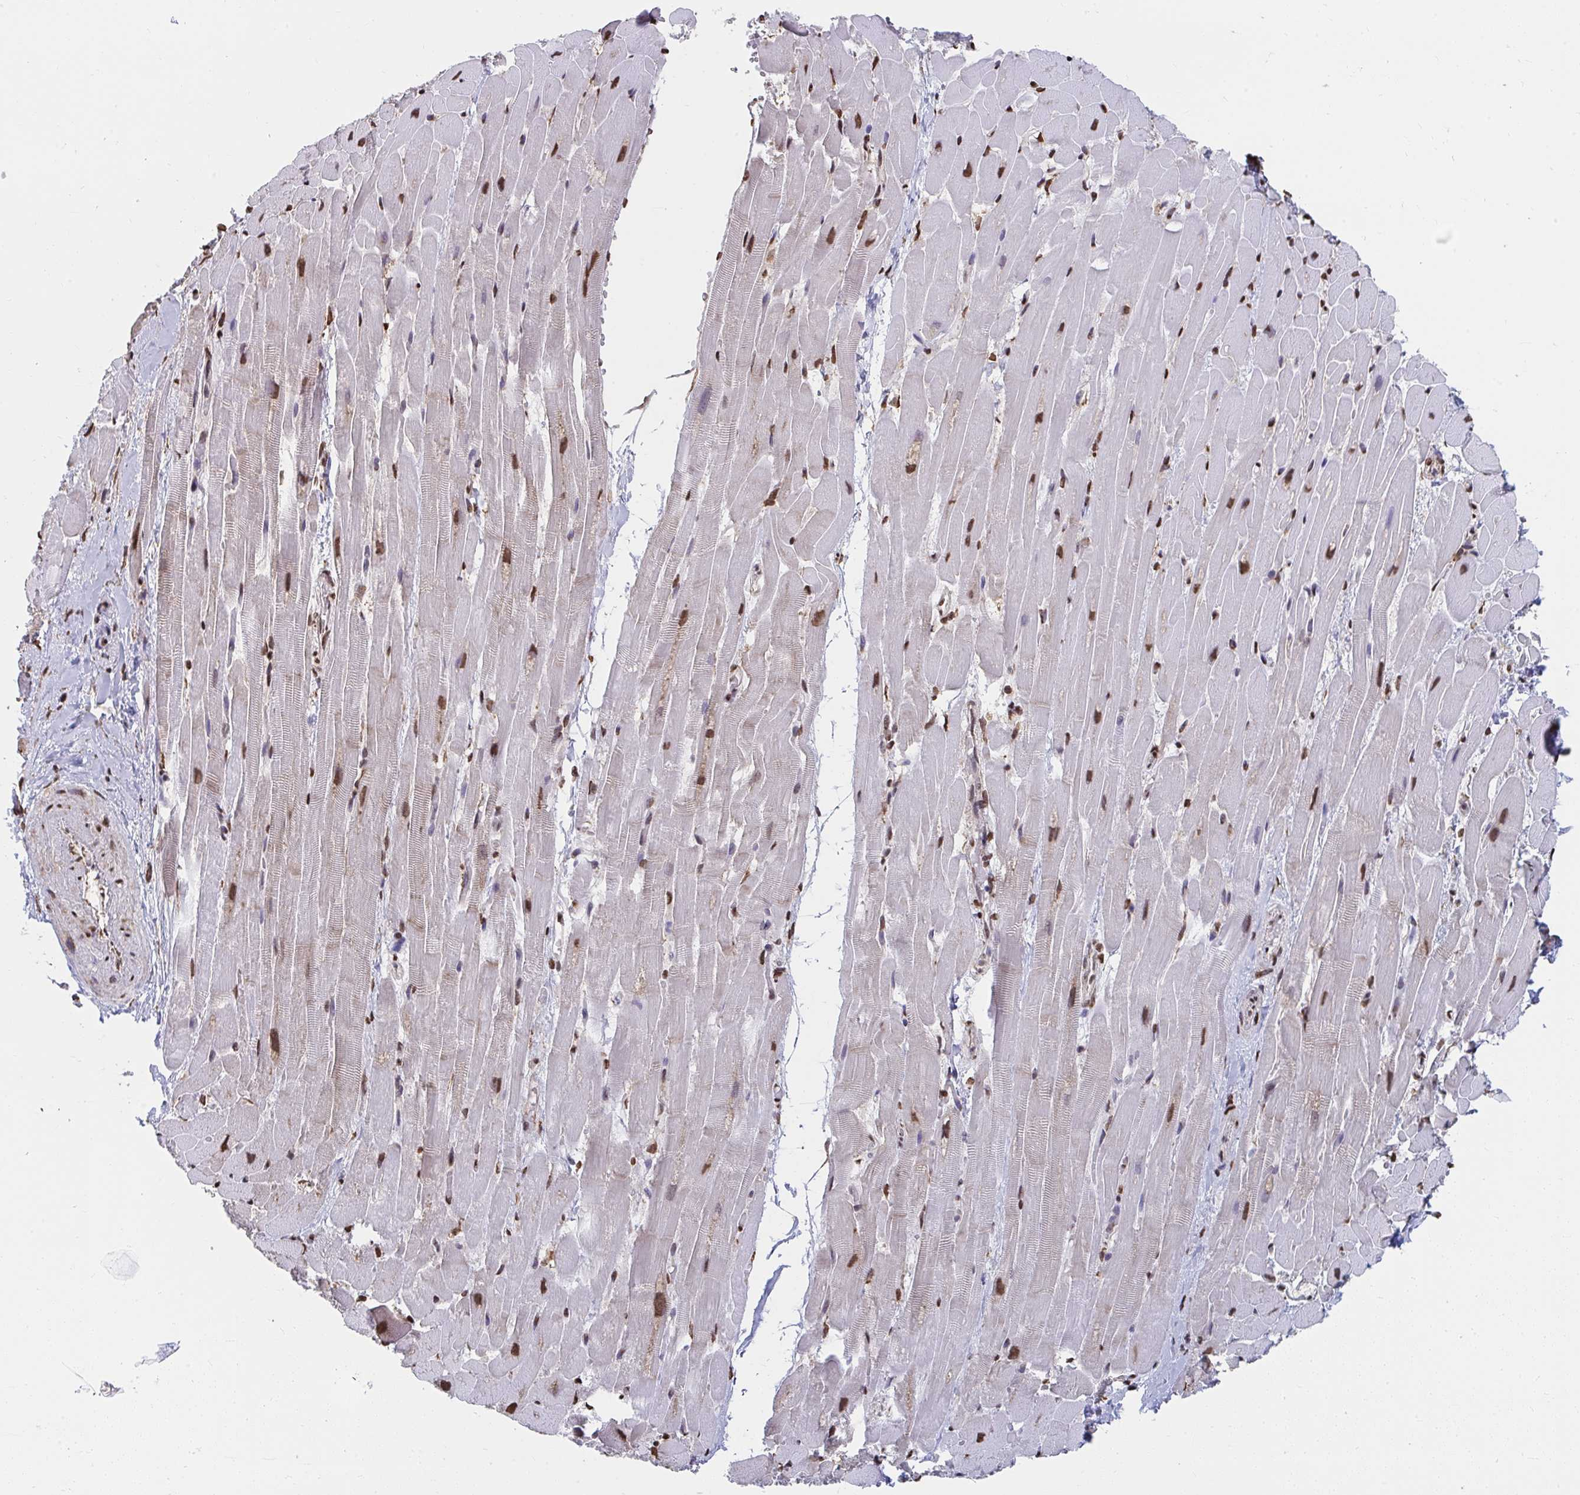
{"staining": {"intensity": "moderate", "quantity": ">75%", "location": "nuclear"}, "tissue": "heart muscle", "cell_type": "Cardiomyocytes", "image_type": "normal", "snomed": [{"axis": "morphology", "description": "Normal tissue, NOS"}, {"axis": "topography", "description": "Heart"}], "caption": "An immunohistochemistry (IHC) histopathology image of normal tissue is shown. Protein staining in brown highlights moderate nuclear positivity in heart muscle within cardiomyocytes. (brown staining indicates protein expression, while blue staining denotes nuclei).", "gene": "SYNCRIP", "patient": {"sex": "male", "age": 37}}